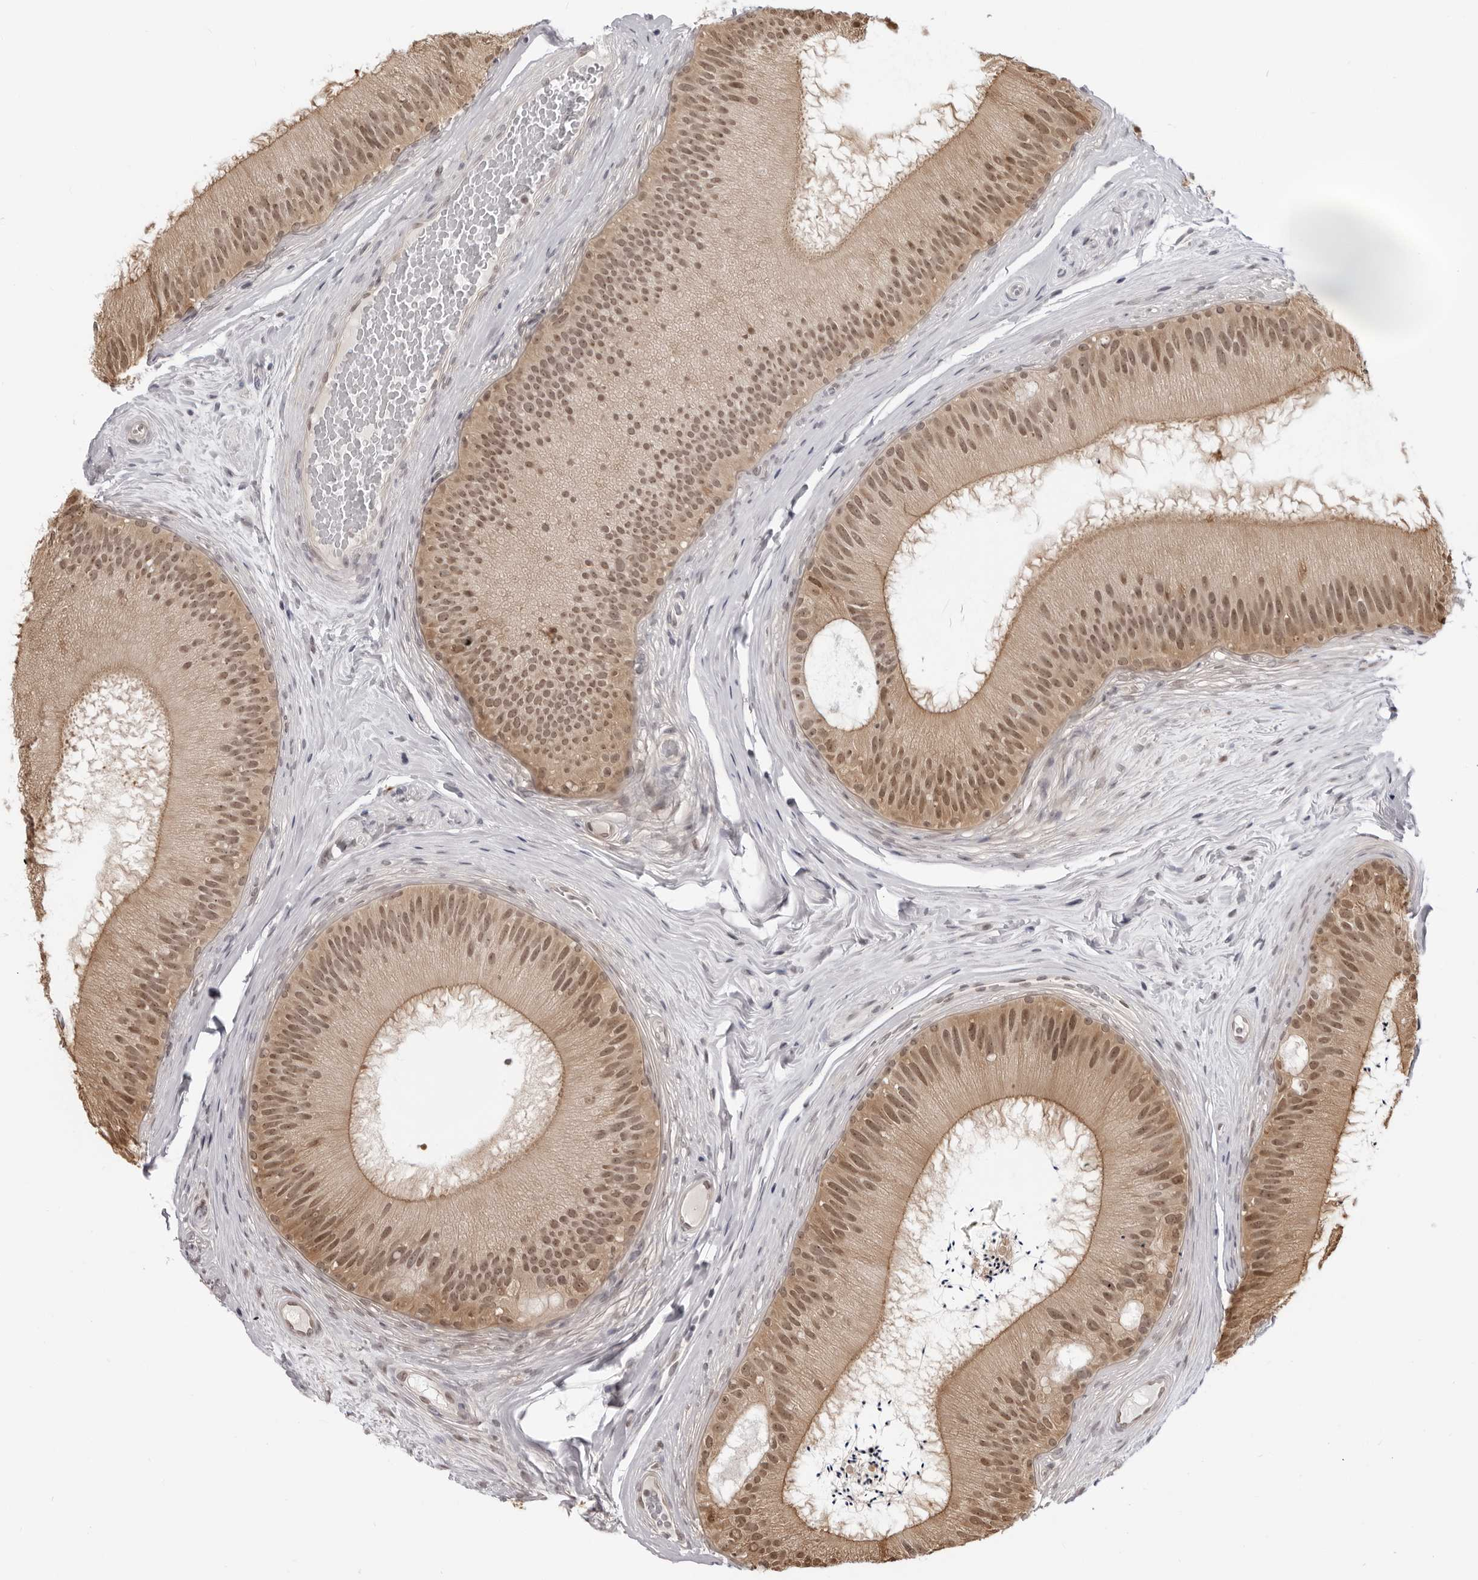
{"staining": {"intensity": "moderate", "quantity": "25%-75%", "location": "nuclear"}, "tissue": "epididymis", "cell_type": "Glandular cells", "image_type": "normal", "snomed": [{"axis": "morphology", "description": "Normal tissue, NOS"}, {"axis": "topography", "description": "Epididymis"}], "caption": "Immunohistochemistry (DAB) staining of benign epididymis displays moderate nuclear protein positivity in approximately 25%-75% of glandular cells. (Brightfield microscopy of DAB IHC at high magnification).", "gene": "SRGAP2", "patient": {"sex": "male", "age": 45}}